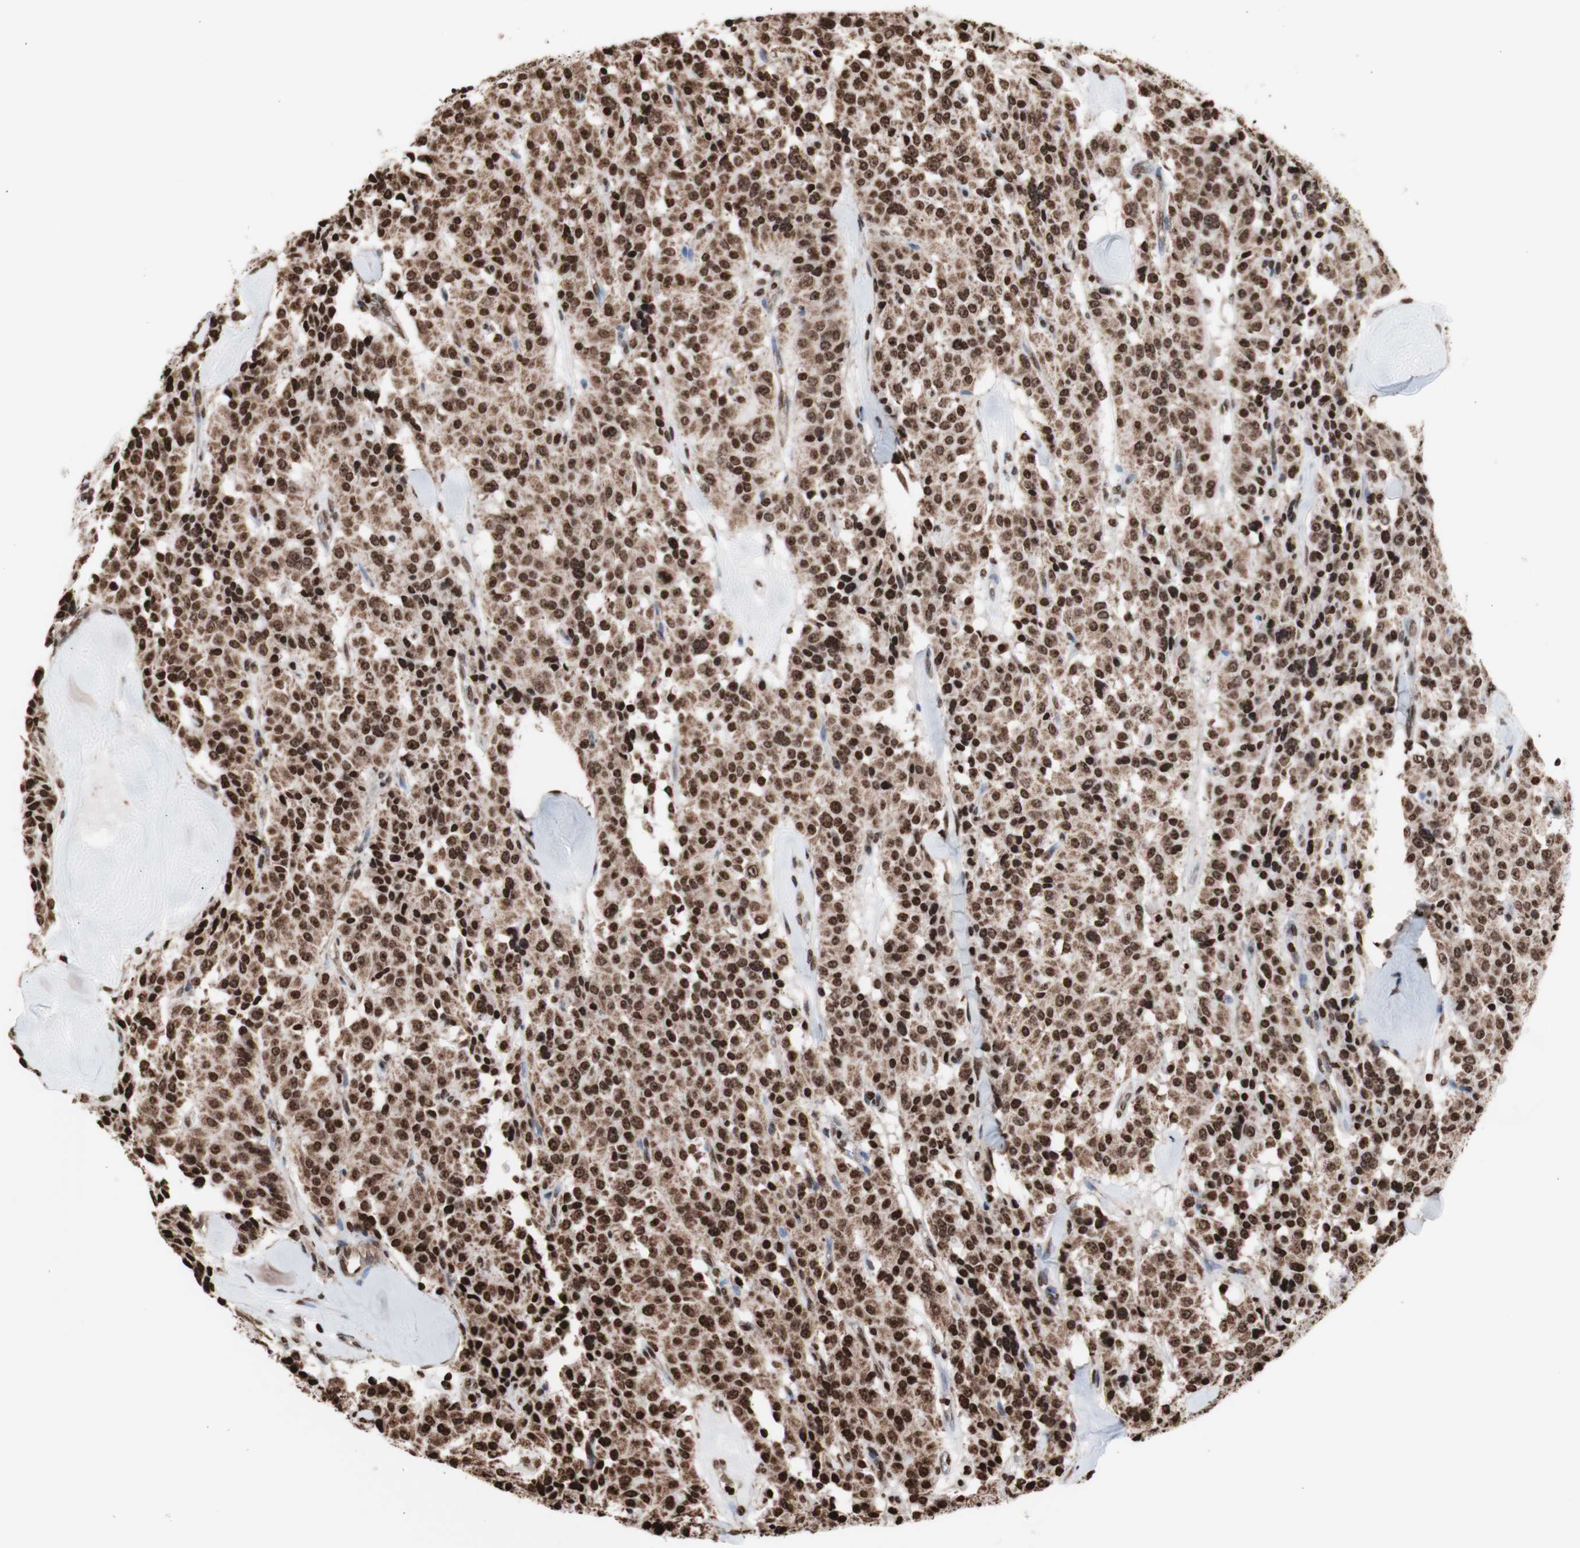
{"staining": {"intensity": "strong", "quantity": ">75%", "location": "cytoplasmic/membranous,nuclear"}, "tissue": "carcinoid", "cell_type": "Tumor cells", "image_type": "cancer", "snomed": [{"axis": "morphology", "description": "Carcinoid, malignant, NOS"}, {"axis": "topography", "description": "Lung"}], "caption": "Carcinoid stained for a protein (brown) exhibits strong cytoplasmic/membranous and nuclear positive expression in approximately >75% of tumor cells.", "gene": "SNAI2", "patient": {"sex": "male", "age": 30}}